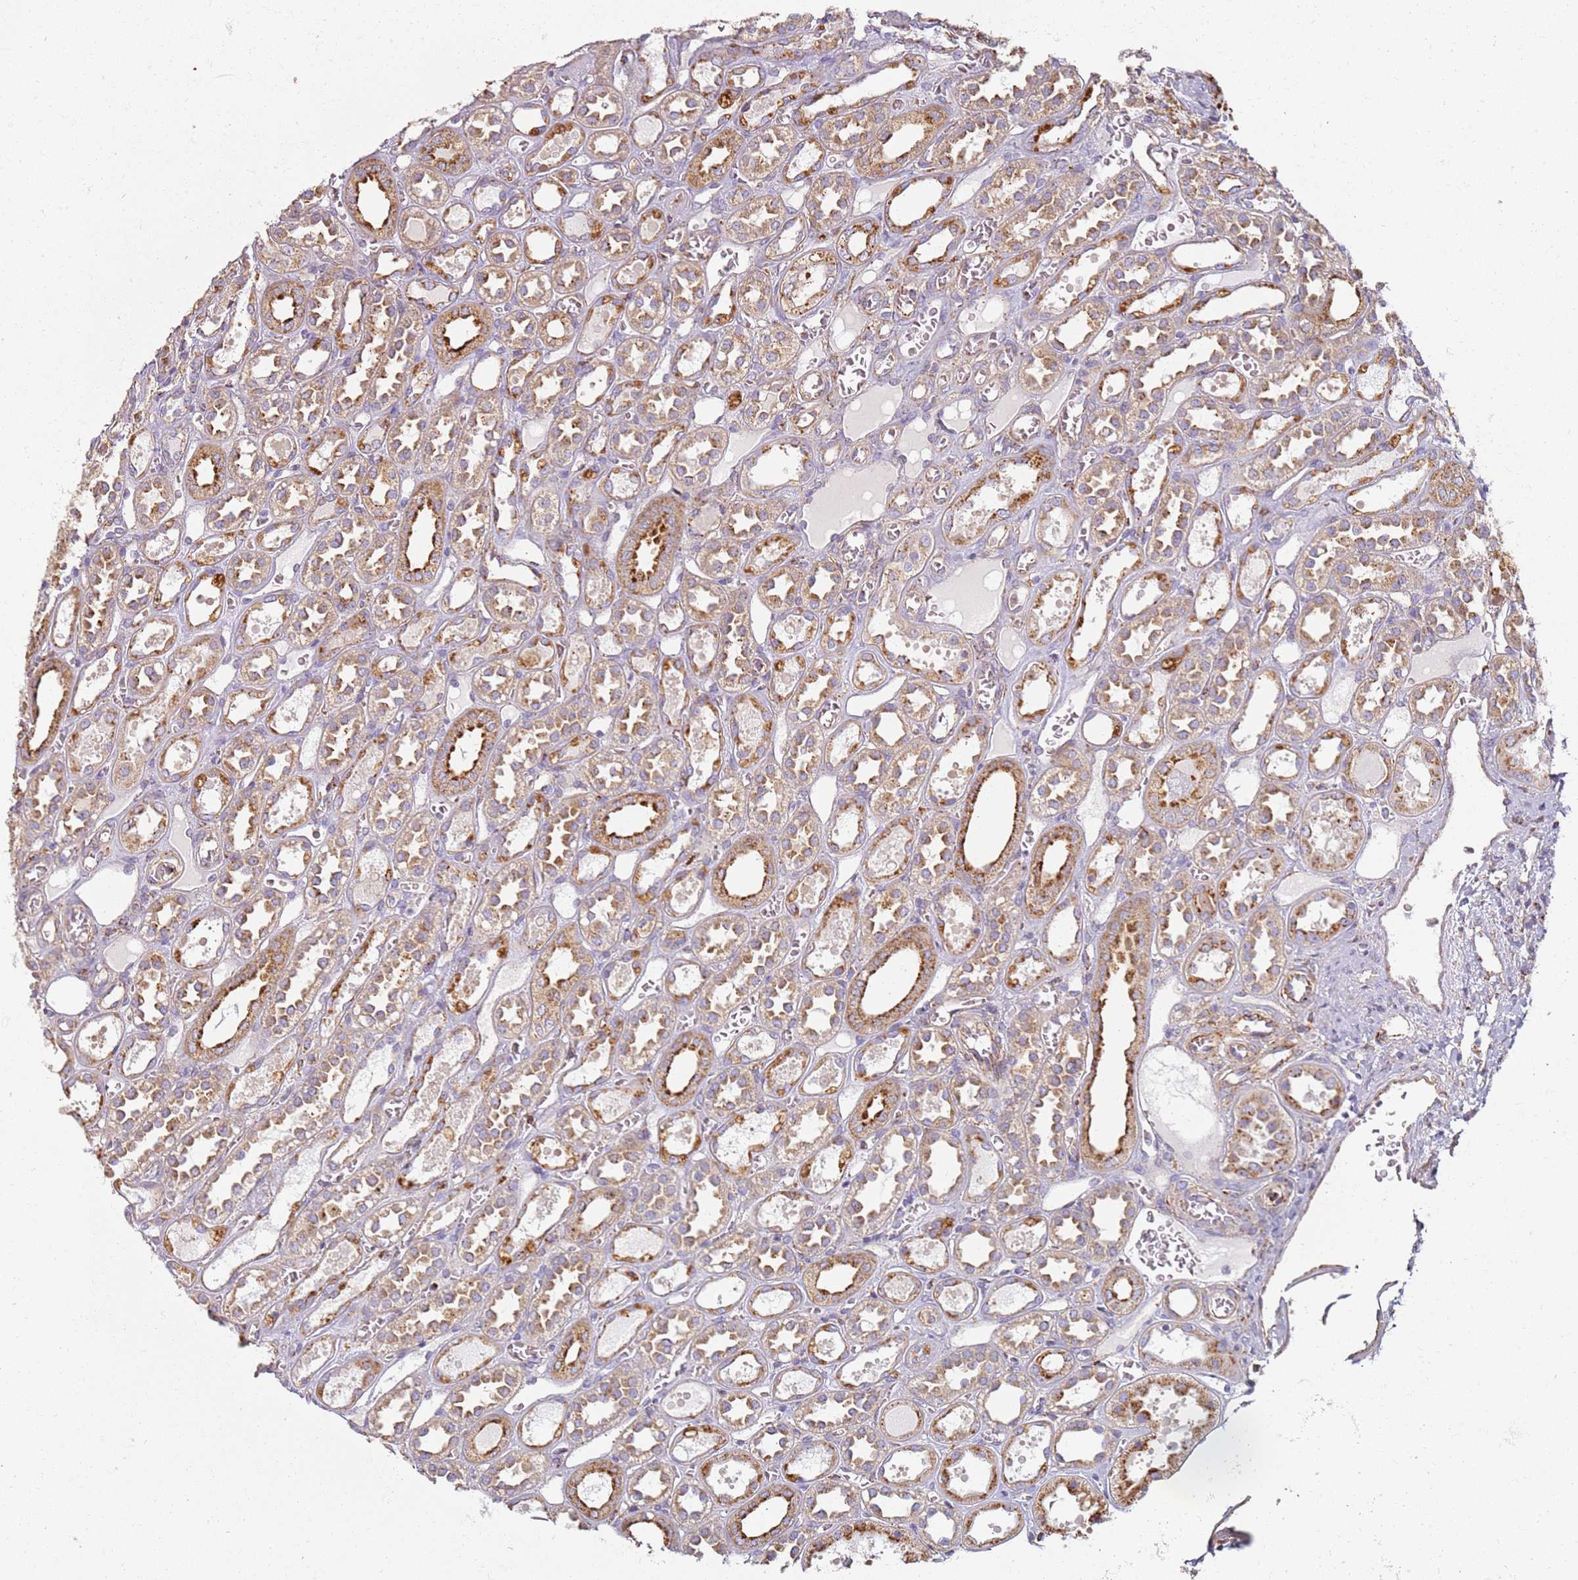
{"staining": {"intensity": "moderate", "quantity": ">75%", "location": "cytoplasmic/membranous"}, "tissue": "kidney", "cell_type": "Cells in glomeruli", "image_type": "normal", "snomed": [{"axis": "morphology", "description": "Normal tissue, NOS"}, {"axis": "topography", "description": "Kidney"}], "caption": "Immunohistochemical staining of unremarkable human kidney demonstrates >75% levels of moderate cytoplasmic/membranous protein staining in about >75% of cells in glomeruli.", "gene": "PROKR2", "patient": {"sex": "female", "age": 41}}